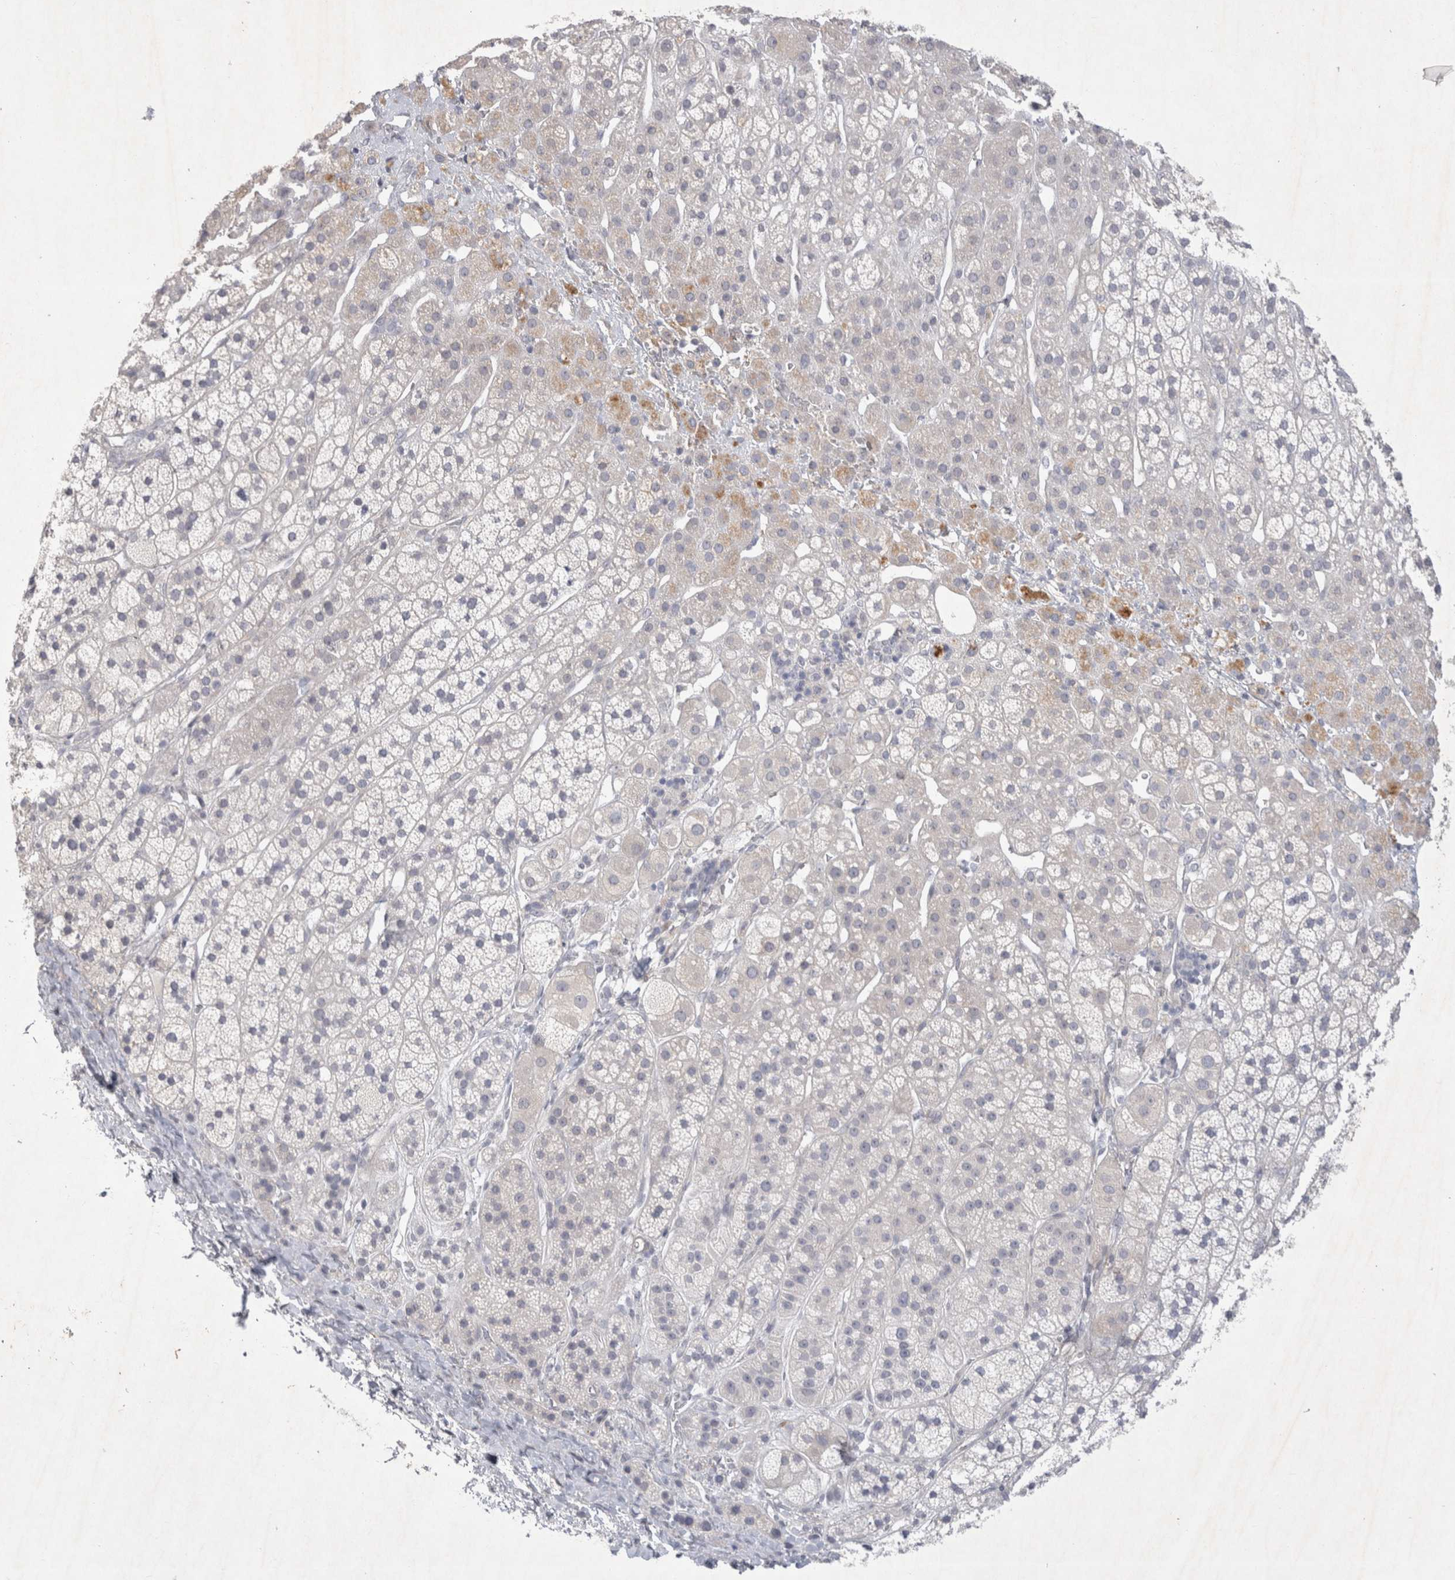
{"staining": {"intensity": "negative", "quantity": "none", "location": "none"}, "tissue": "adrenal gland", "cell_type": "Glandular cells", "image_type": "normal", "snomed": [{"axis": "morphology", "description": "Normal tissue, NOS"}, {"axis": "topography", "description": "Adrenal gland"}], "caption": "Adrenal gland was stained to show a protein in brown. There is no significant staining in glandular cells. (DAB immunohistochemistry (IHC), high magnification).", "gene": "BZW2", "patient": {"sex": "male", "age": 56}}